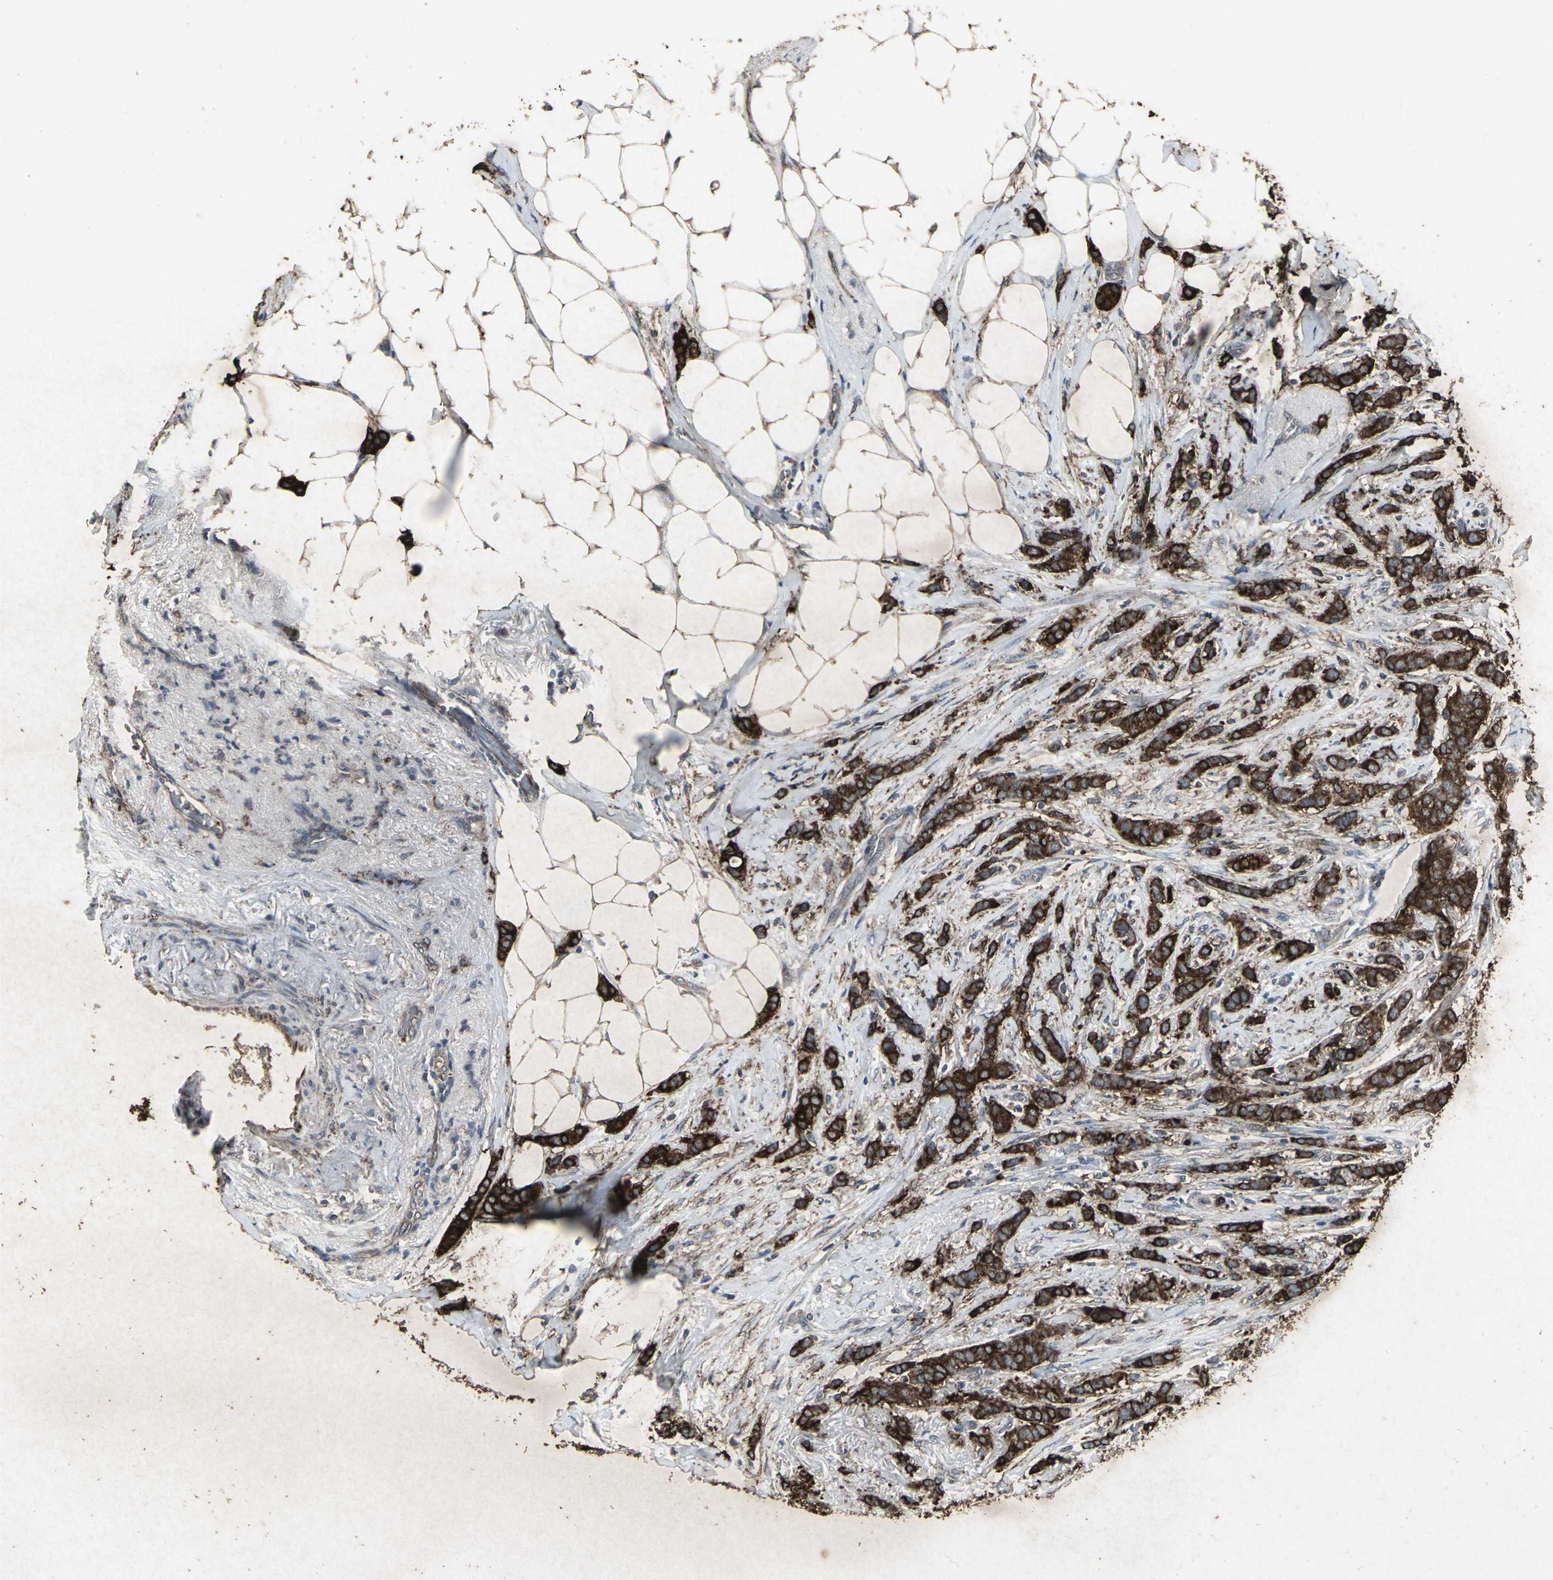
{"staining": {"intensity": "strong", "quantity": ">75%", "location": "cytoplasmic/membranous"}, "tissue": "breast cancer", "cell_type": "Tumor cells", "image_type": "cancer", "snomed": [{"axis": "morphology", "description": "Lobular carcinoma"}, {"axis": "topography", "description": "Breast"}], "caption": "High-power microscopy captured an immunohistochemistry (IHC) image of lobular carcinoma (breast), revealing strong cytoplasmic/membranous expression in approximately >75% of tumor cells. Immunohistochemistry (ihc) stains the protein of interest in brown and the nuclei are stained blue.", "gene": "CCR9", "patient": {"sex": "female", "age": 55}}